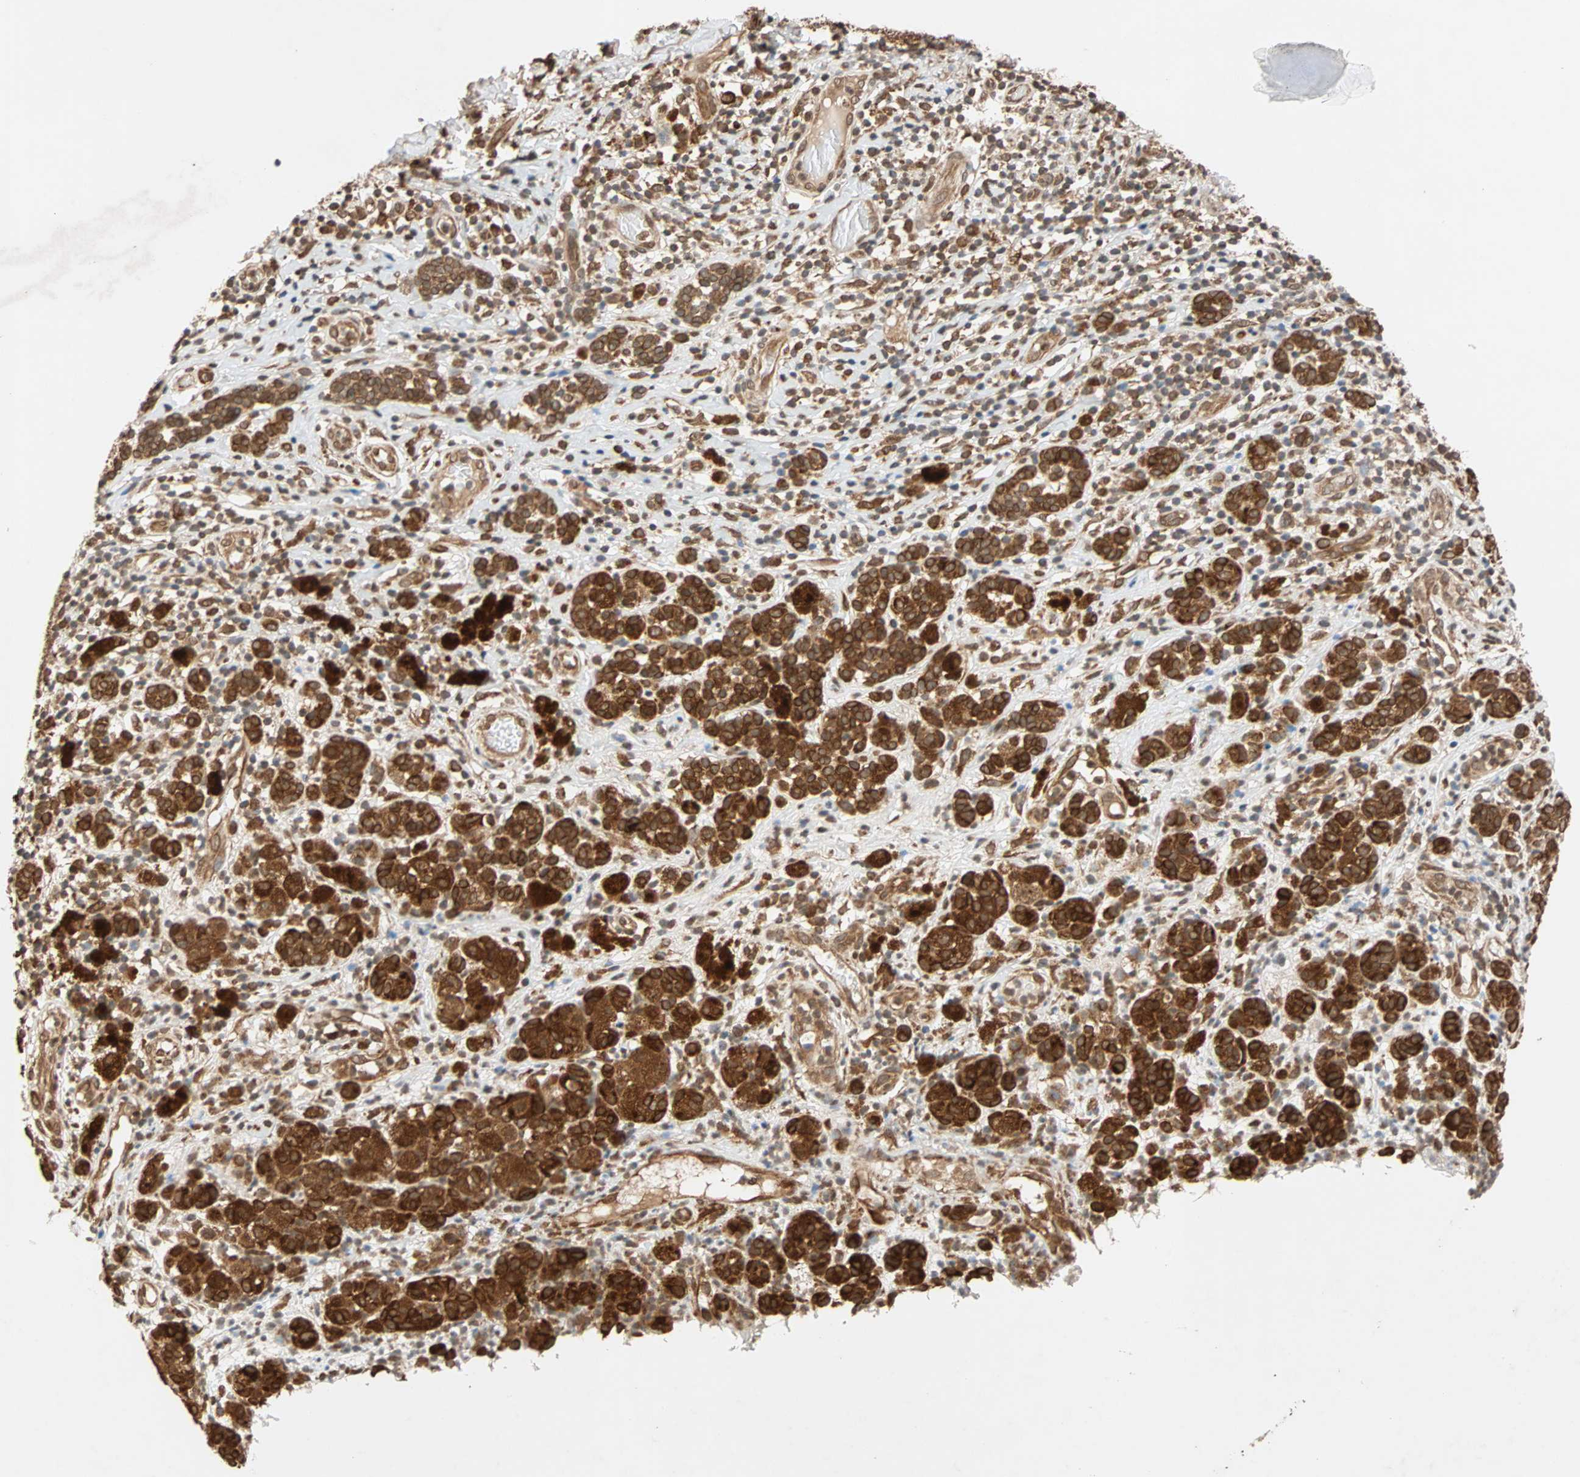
{"staining": {"intensity": "strong", "quantity": ">75%", "location": "cytoplasmic/membranous"}, "tissue": "melanoma", "cell_type": "Tumor cells", "image_type": "cancer", "snomed": [{"axis": "morphology", "description": "Malignant melanoma, NOS"}, {"axis": "topography", "description": "Skin"}], "caption": "This is a micrograph of IHC staining of malignant melanoma, which shows strong staining in the cytoplasmic/membranous of tumor cells.", "gene": "AUP1", "patient": {"sex": "male", "age": 64}}